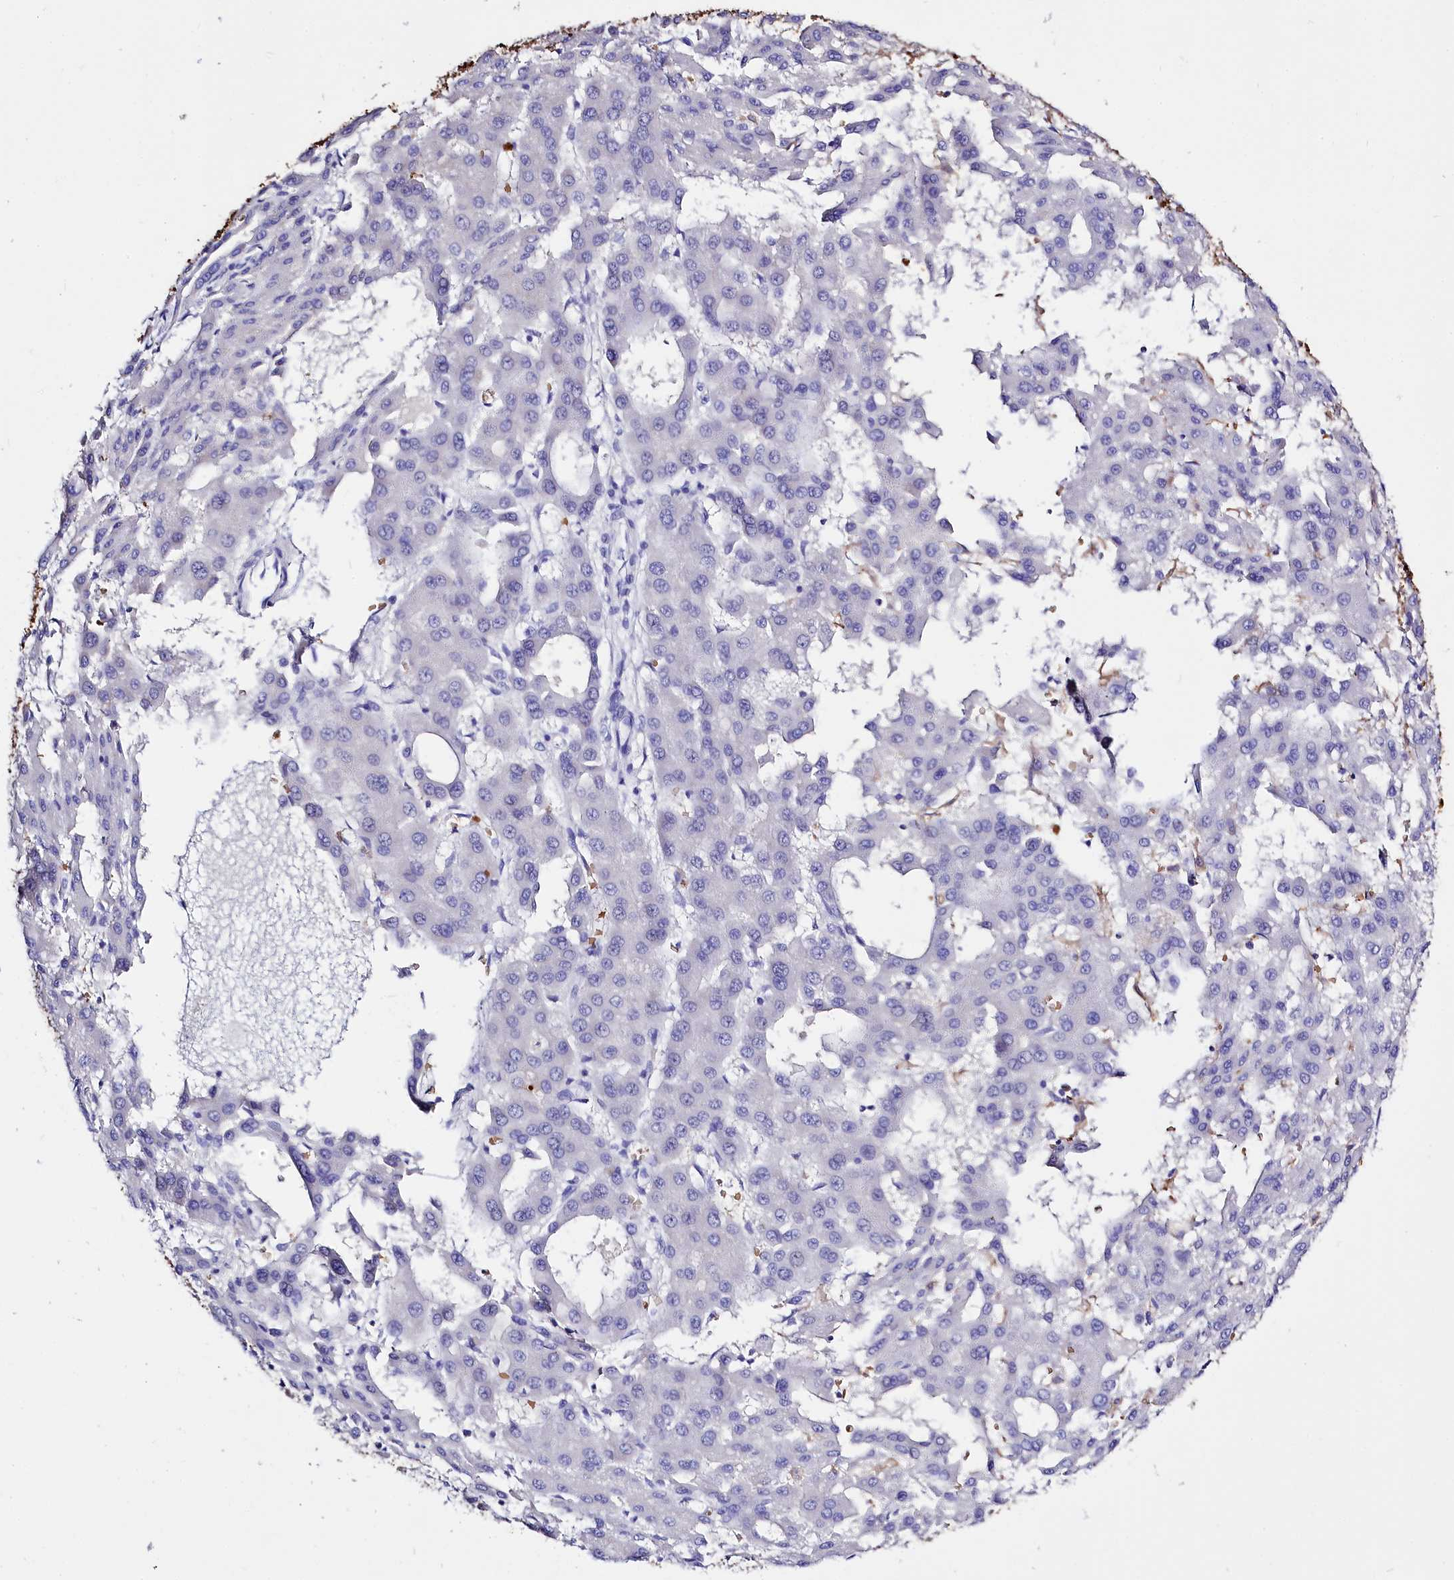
{"staining": {"intensity": "negative", "quantity": "none", "location": "none"}, "tissue": "liver cancer", "cell_type": "Tumor cells", "image_type": "cancer", "snomed": [{"axis": "morphology", "description": "Carcinoma, Hepatocellular, NOS"}, {"axis": "topography", "description": "Liver"}], "caption": "Immunohistochemistry photomicrograph of human liver cancer (hepatocellular carcinoma) stained for a protein (brown), which shows no staining in tumor cells.", "gene": "RPUSD3", "patient": {"sex": "male", "age": 47}}